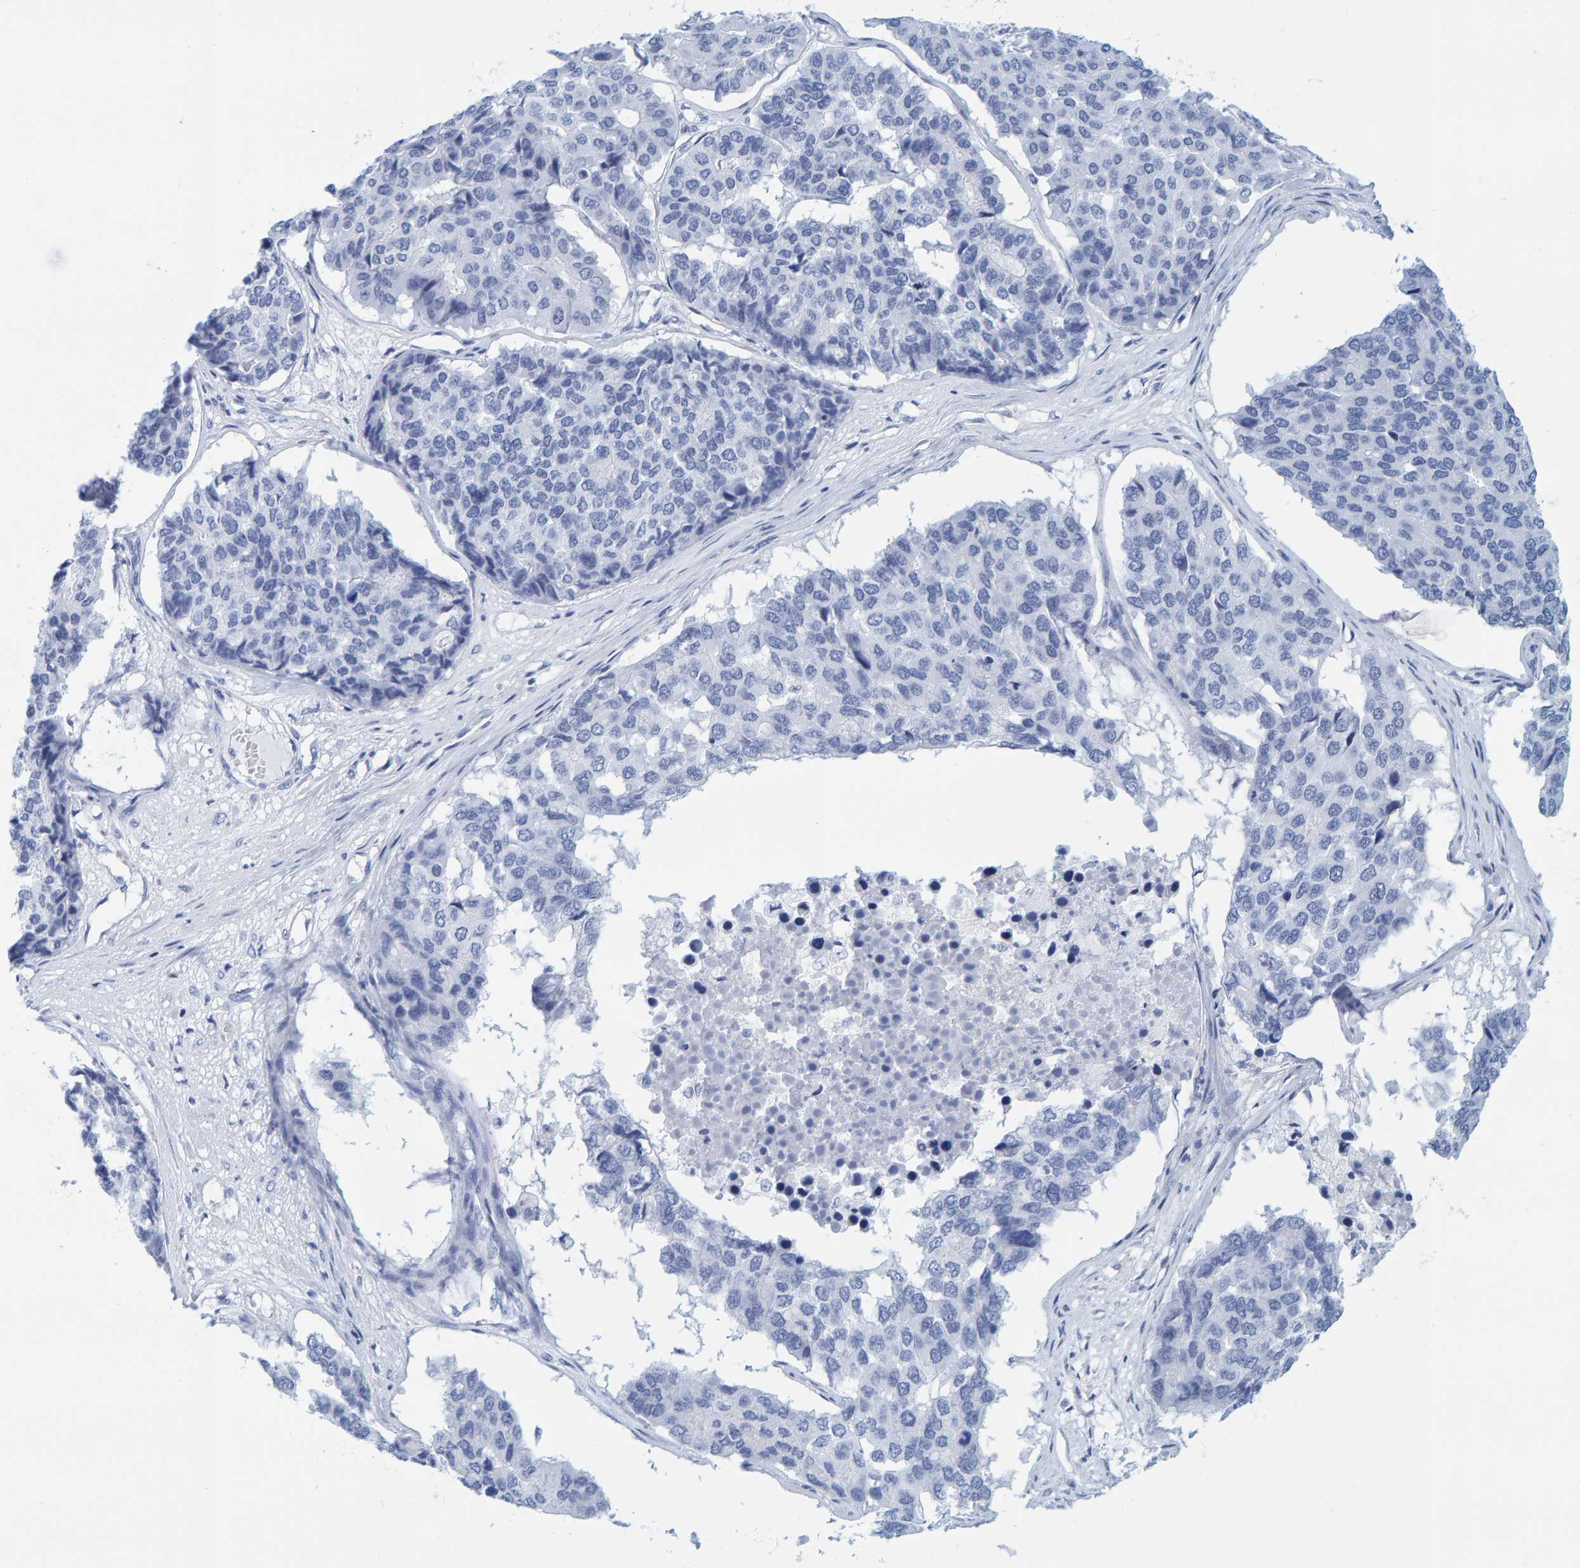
{"staining": {"intensity": "negative", "quantity": "none", "location": "none"}, "tissue": "pancreatic cancer", "cell_type": "Tumor cells", "image_type": "cancer", "snomed": [{"axis": "morphology", "description": "Adenocarcinoma, NOS"}, {"axis": "topography", "description": "Pancreas"}], "caption": "Immunohistochemical staining of pancreatic adenocarcinoma displays no significant staining in tumor cells.", "gene": "SFTPC", "patient": {"sex": "male", "age": 50}}